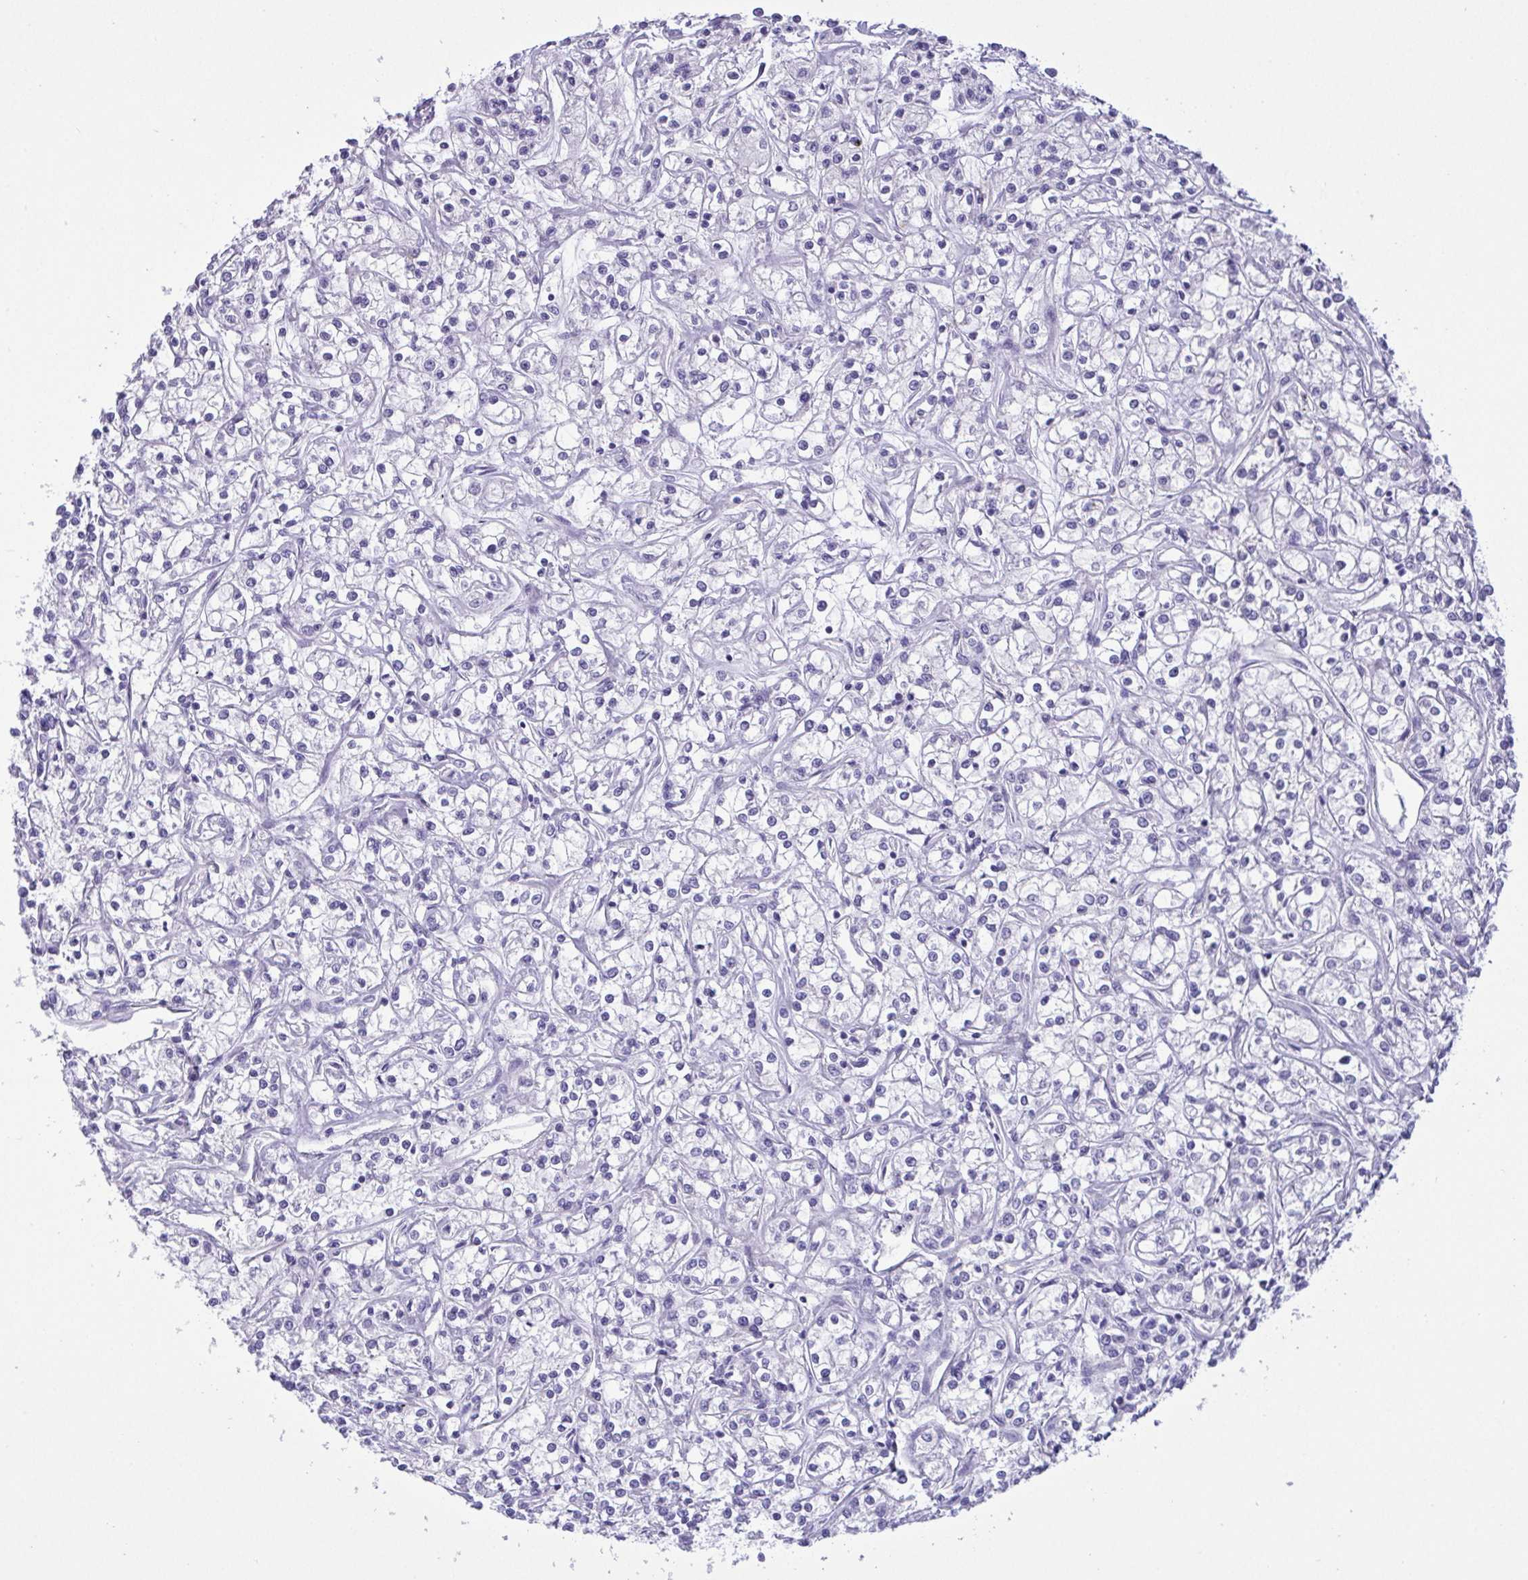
{"staining": {"intensity": "negative", "quantity": "none", "location": "none"}, "tissue": "renal cancer", "cell_type": "Tumor cells", "image_type": "cancer", "snomed": [{"axis": "morphology", "description": "Adenocarcinoma, NOS"}, {"axis": "topography", "description": "Kidney"}], "caption": "Tumor cells show no significant expression in renal adenocarcinoma.", "gene": "C4orf33", "patient": {"sex": "female", "age": 59}}